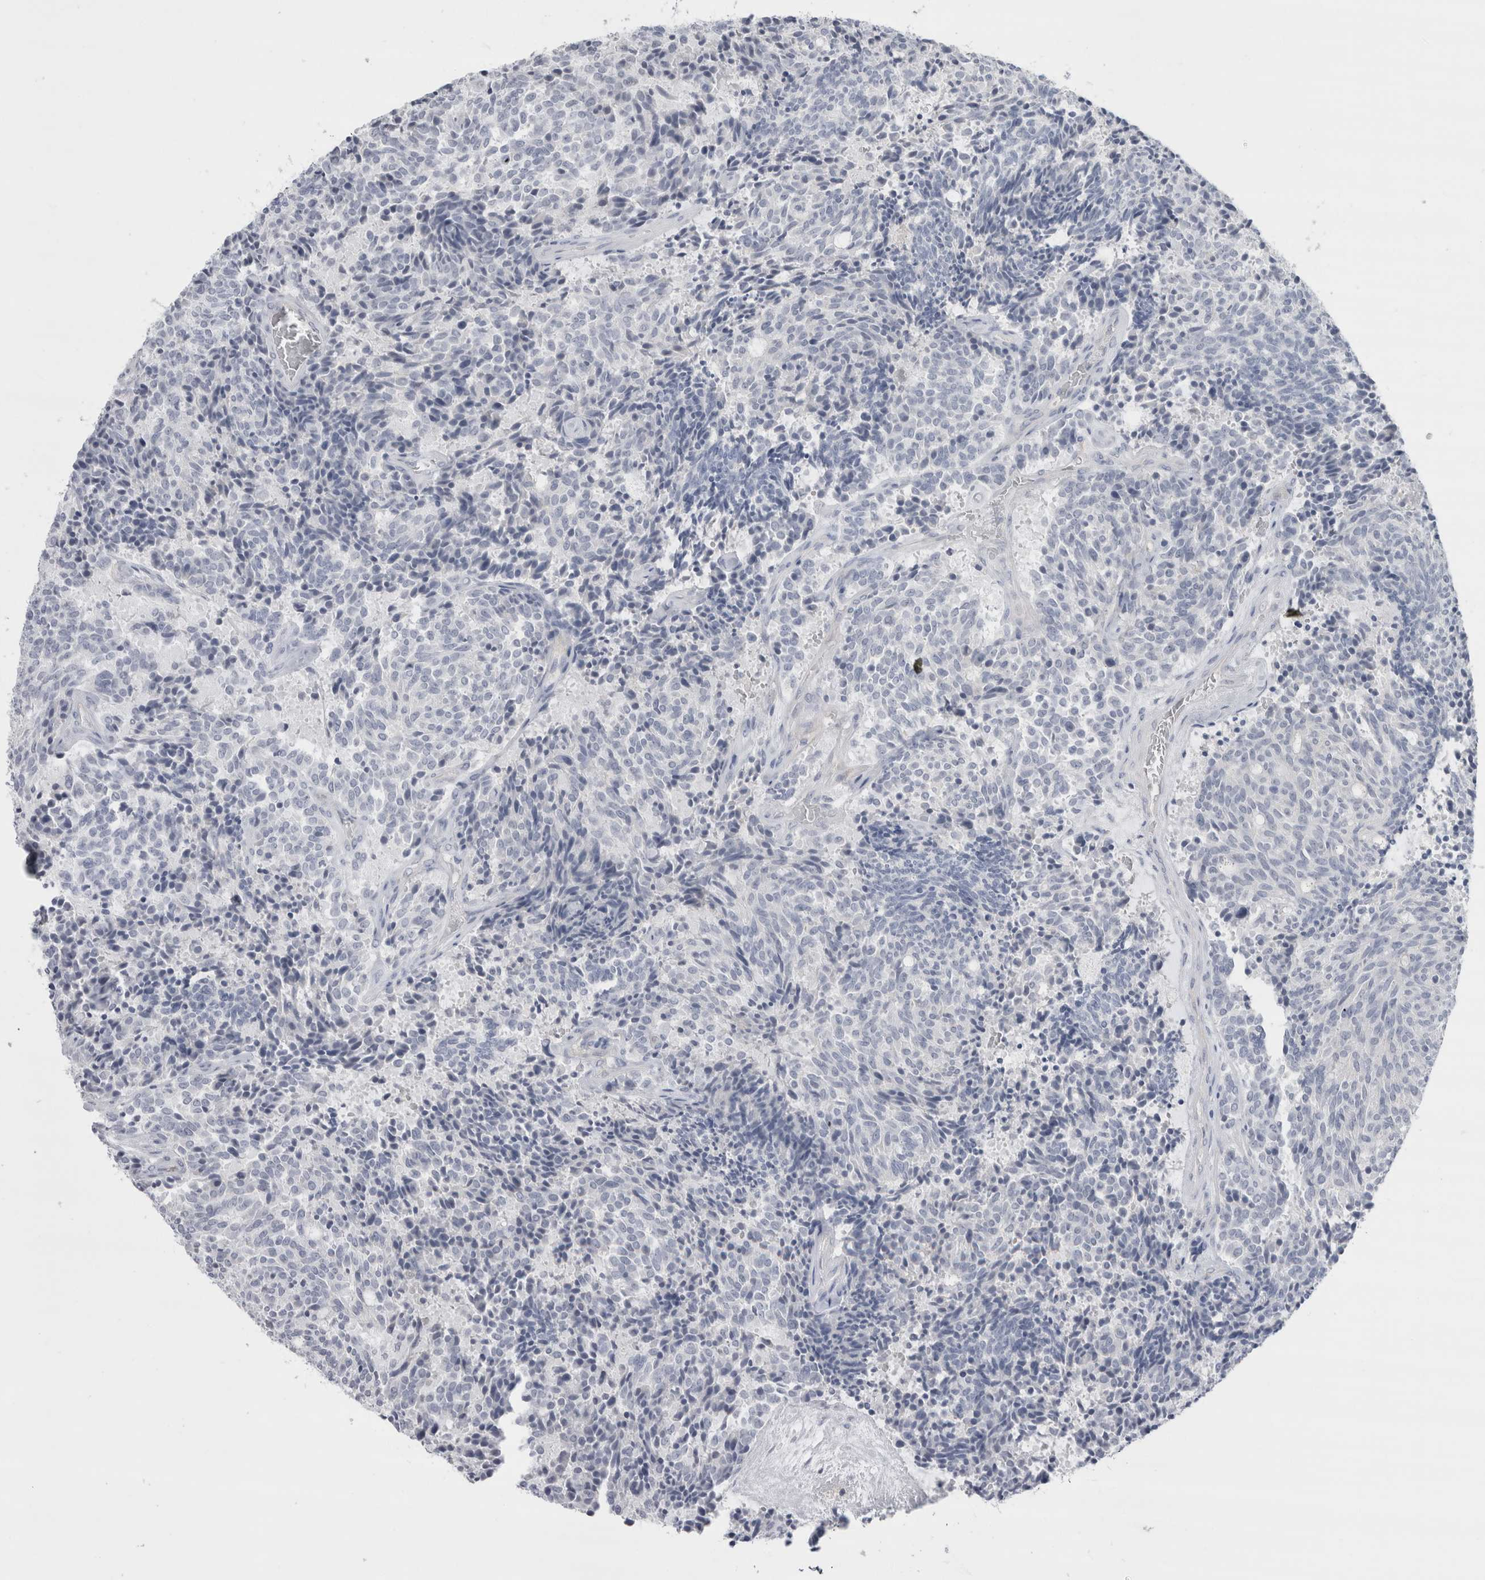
{"staining": {"intensity": "negative", "quantity": "none", "location": "none"}, "tissue": "carcinoid", "cell_type": "Tumor cells", "image_type": "cancer", "snomed": [{"axis": "morphology", "description": "Carcinoid, malignant, NOS"}, {"axis": "topography", "description": "Pancreas"}], "caption": "Carcinoid was stained to show a protein in brown. There is no significant expression in tumor cells. (Brightfield microscopy of DAB immunohistochemistry at high magnification).", "gene": "CDH17", "patient": {"sex": "female", "age": 54}}